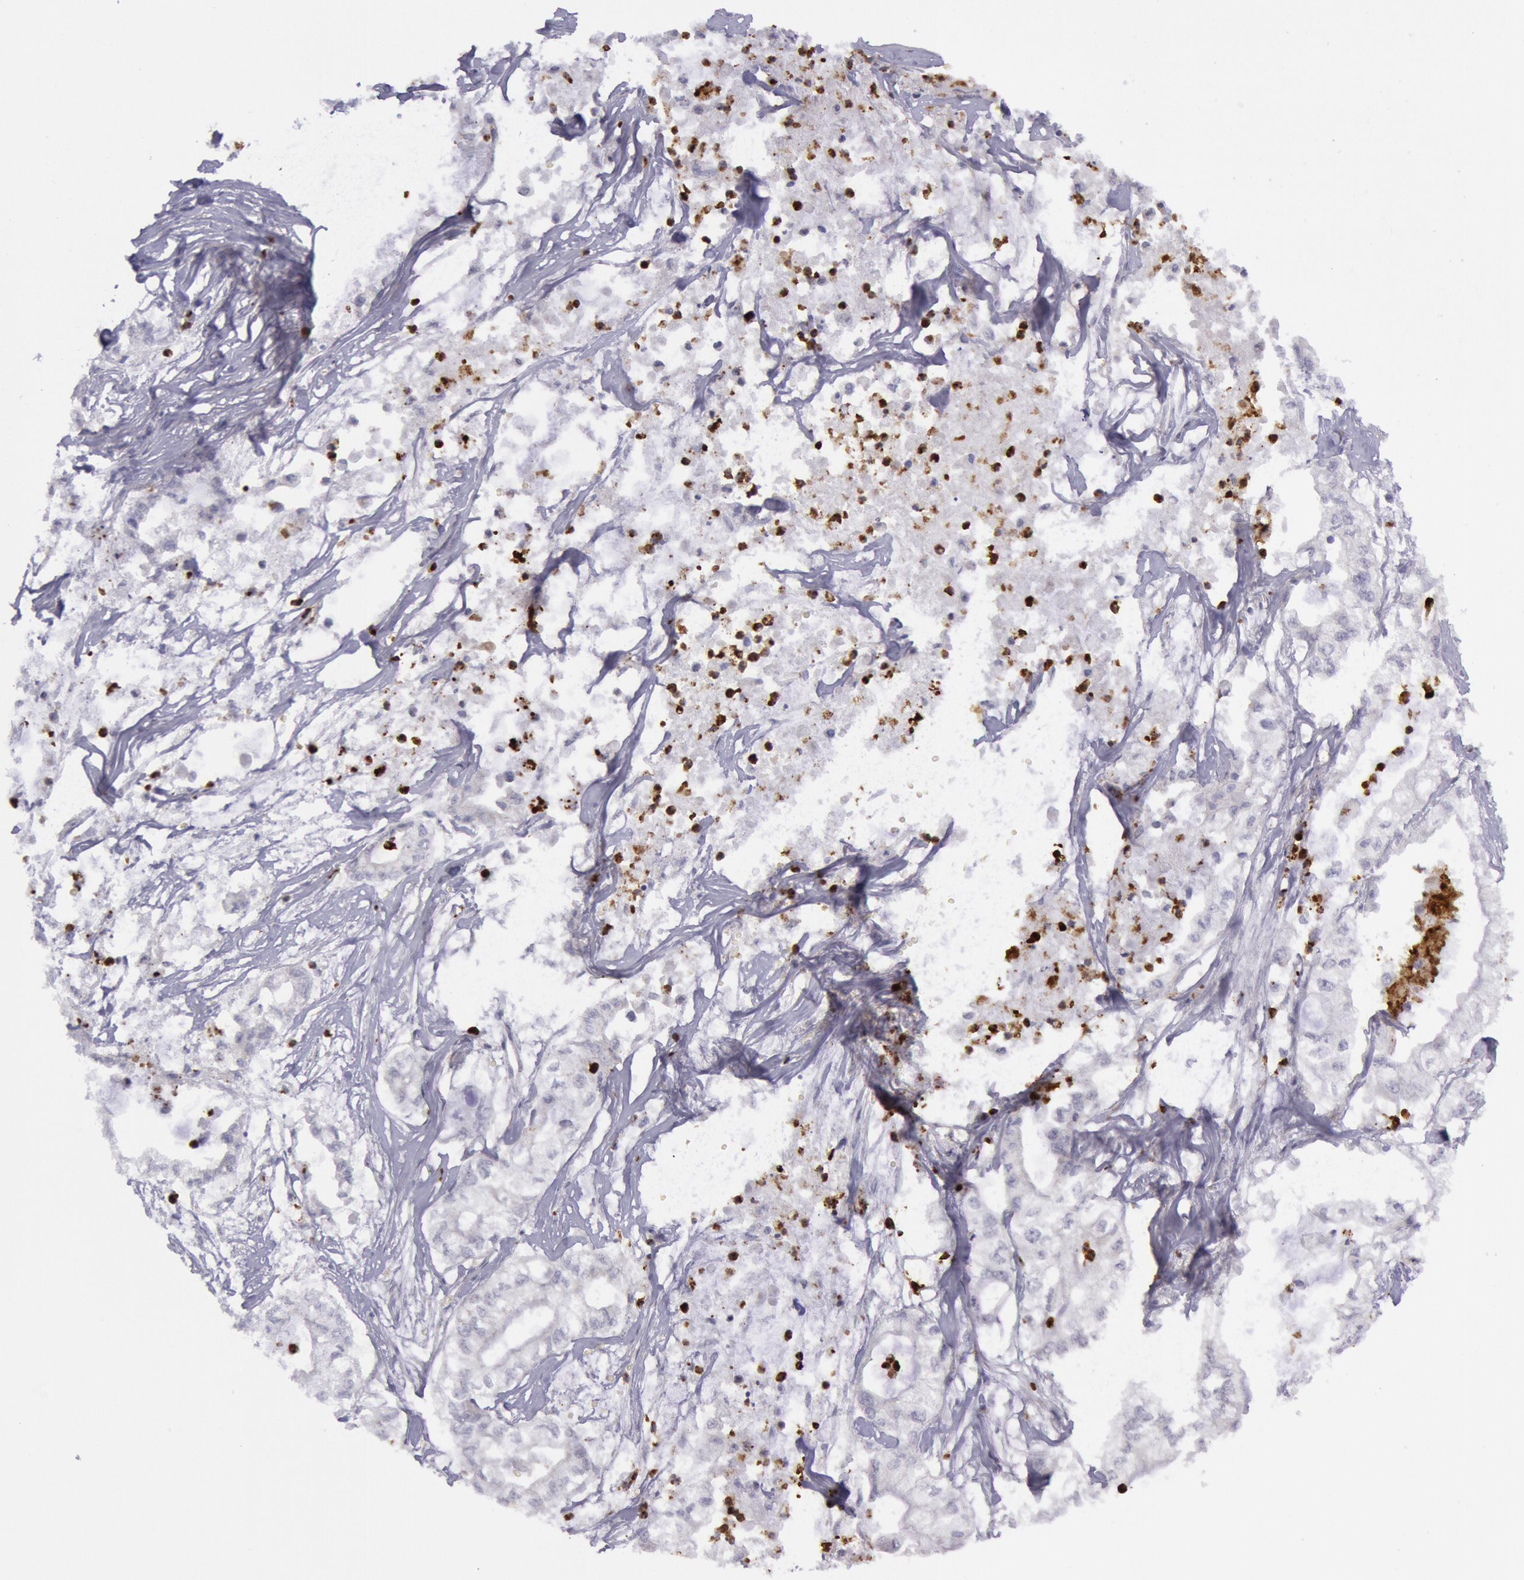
{"staining": {"intensity": "negative", "quantity": "none", "location": "none"}, "tissue": "pancreatic cancer", "cell_type": "Tumor cells", "image_type": "cancer", "snomed": [{"axis": "morphology", "description": "Adenocarcinoma, NOS"}, {"axis": "topography", "description": "Pancreas"}], "caption": "High magnification brightfield microscopy of pancreatic cancer stained with DAB (3,3'-diaminobenzidine) (brown) and counterstained with hematoxylin (blue): tumor cells show no significant staining. (DAB (3,3'-diaminobenzidine) immunohistochemistry visualized using brightfield microscopy, high magnification).", "gene": "KDM6A", "patient": {"sex": "male", "age": 79}}